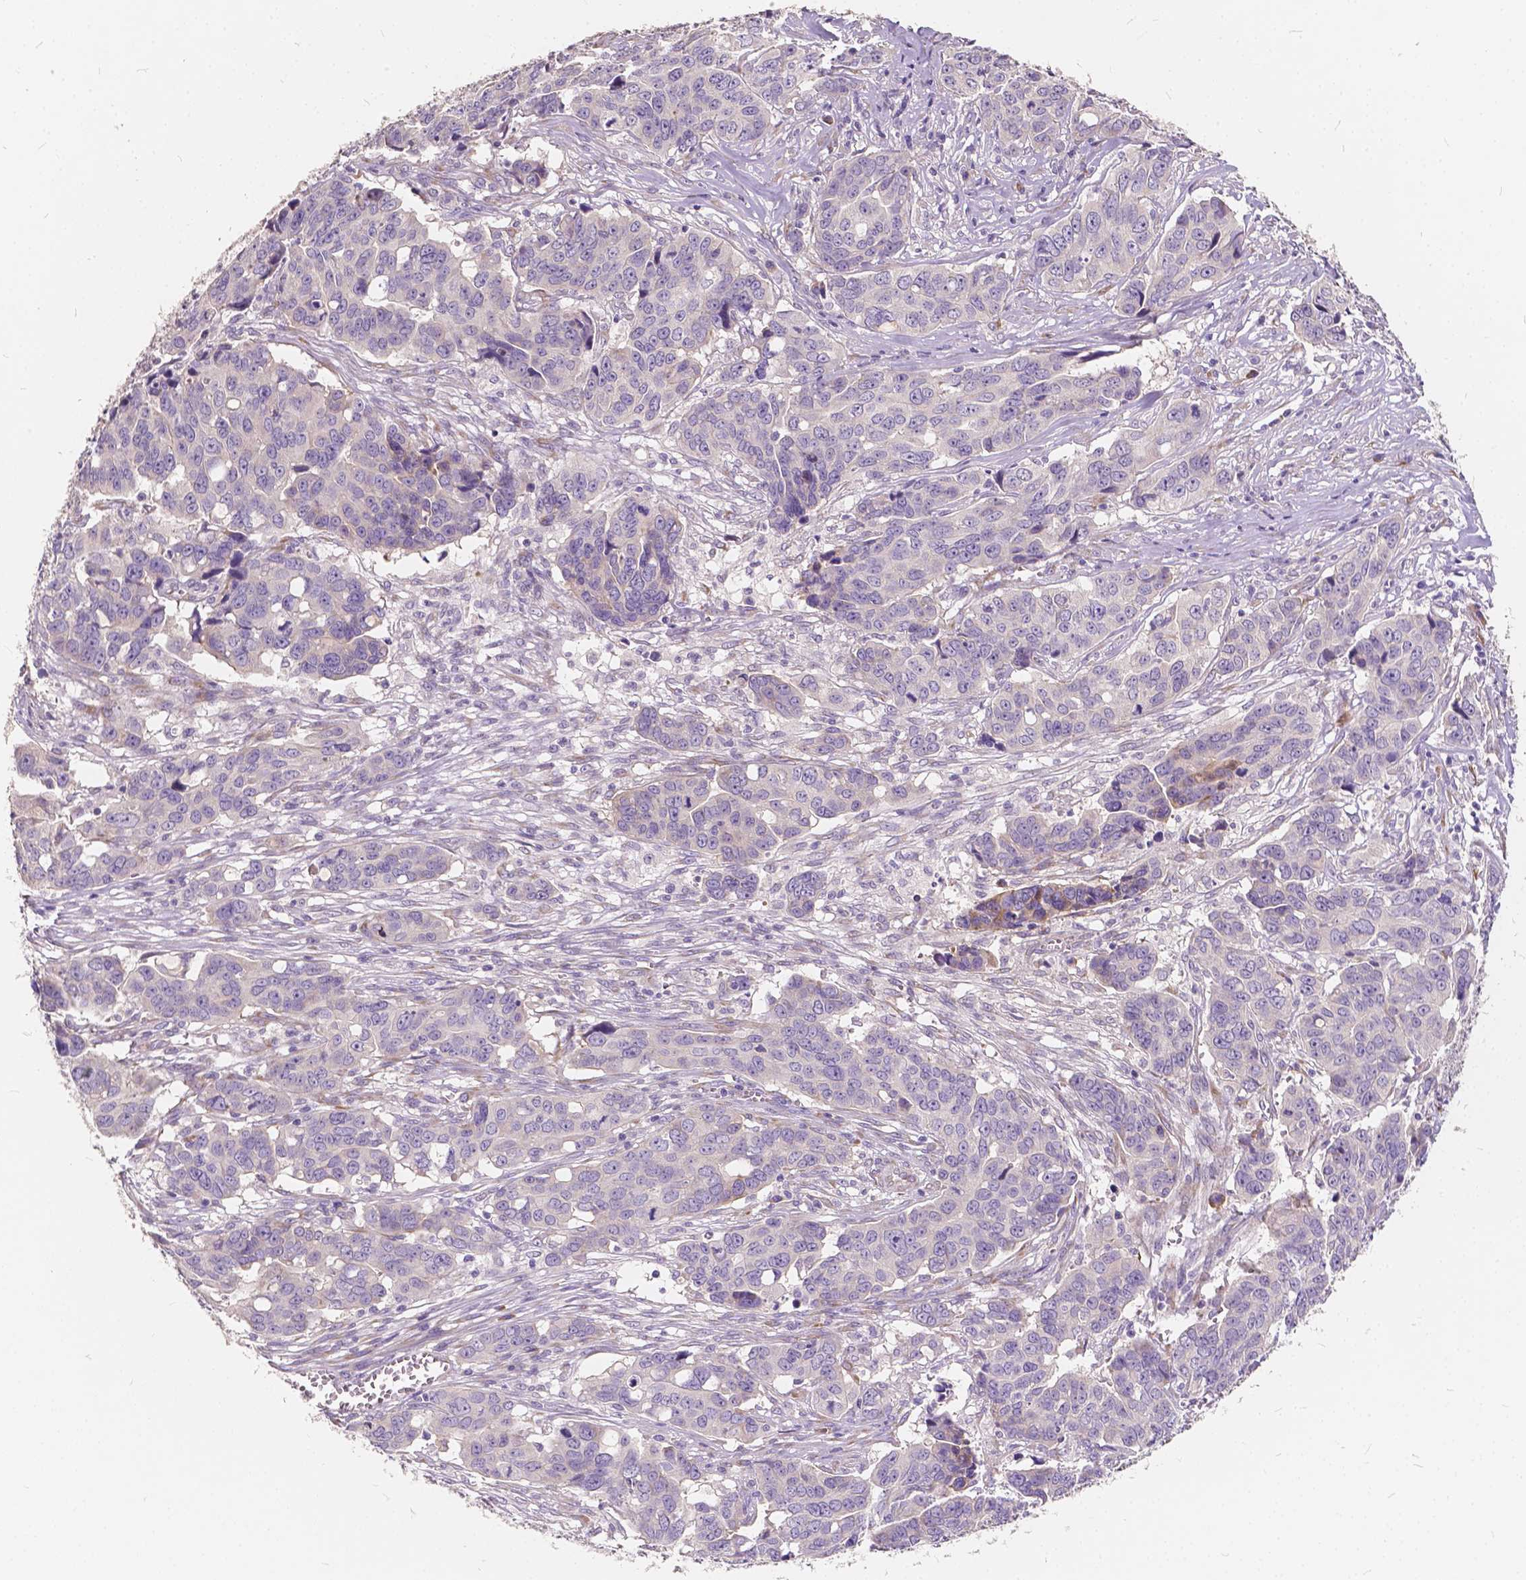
{"staining": {"intensity": "negative", "quantity": "none", "location": "none"}, "tissue": "ovarian cancer", "cell_type": "Tumor cells", "image_type": "cancer", "snomed": [{"axis": "morphology", "description": "Carcinoma, endometroid"}, {"axis": "topography", "description": "Ovary"}], "caption": "Ovarian cancer stained for a protein using IHC shows no positivity tumor cells.", "gene": "SLC7A8", "patient": {"sex": "female", "age": 78}}